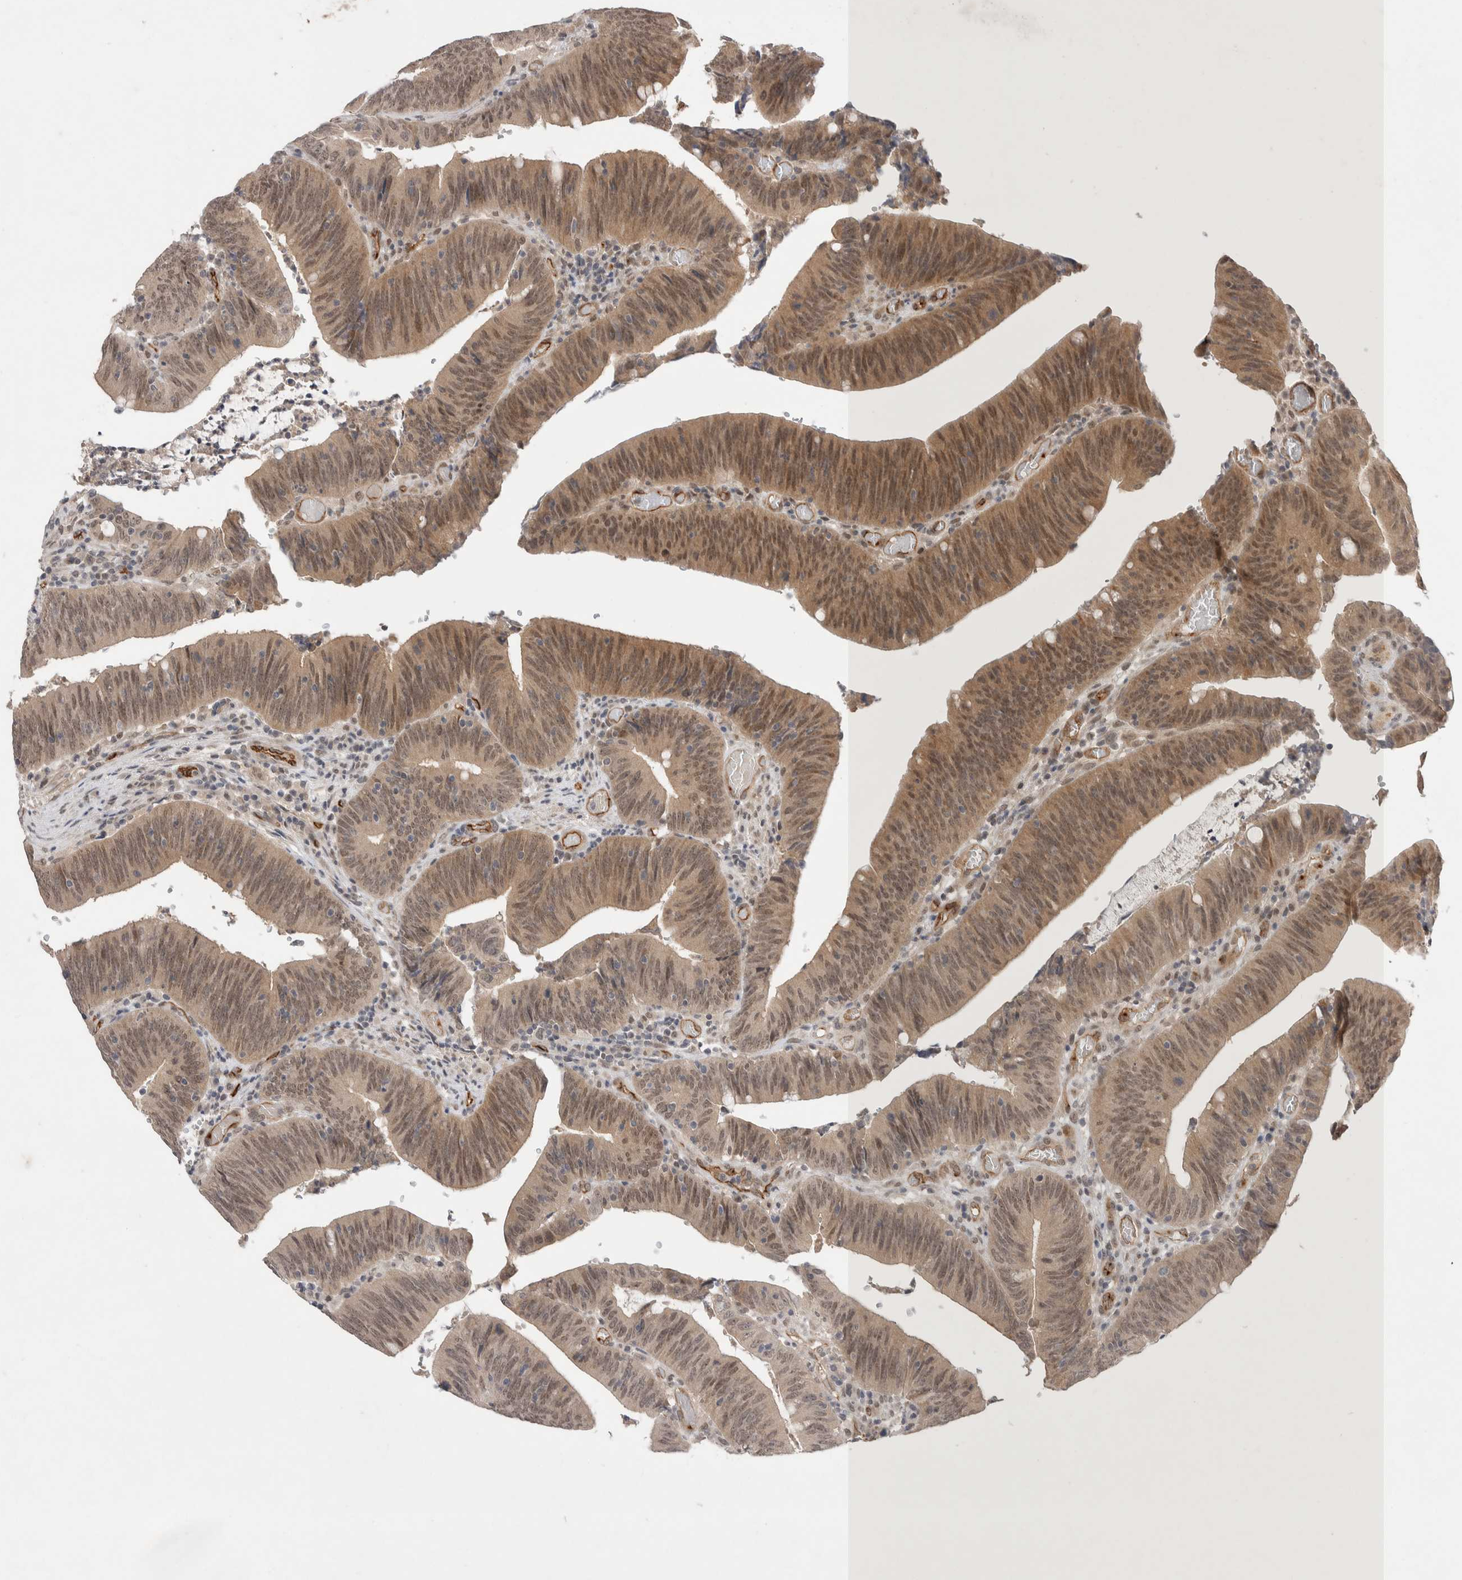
{"staining": {"intensity": "moderate", "quantity": ">75%", "location": "cytoplasmic/membranous,nuclear"}, "tissue": "colorectal cancer", "cell_type": "Tumor cells", "image_type": "cancer", "snomed": [{"axis": "morphology", "description": "Normal tissue, NOS"}, {"axis": "morphology", "description": "Adenocarcinoma, NOS"}, {"axis": "topography", "description": "Rectum"}], "caption": "Protein staining shows moderate cytoplasmic/membranous and nuclear staining in approximately >75% of tumor cells in colorectal cancer (adenocarcinoma). Nuclei are stained in blue.", "gene": "ZNF704", "patient": {"sex": "female", "age": 66}}